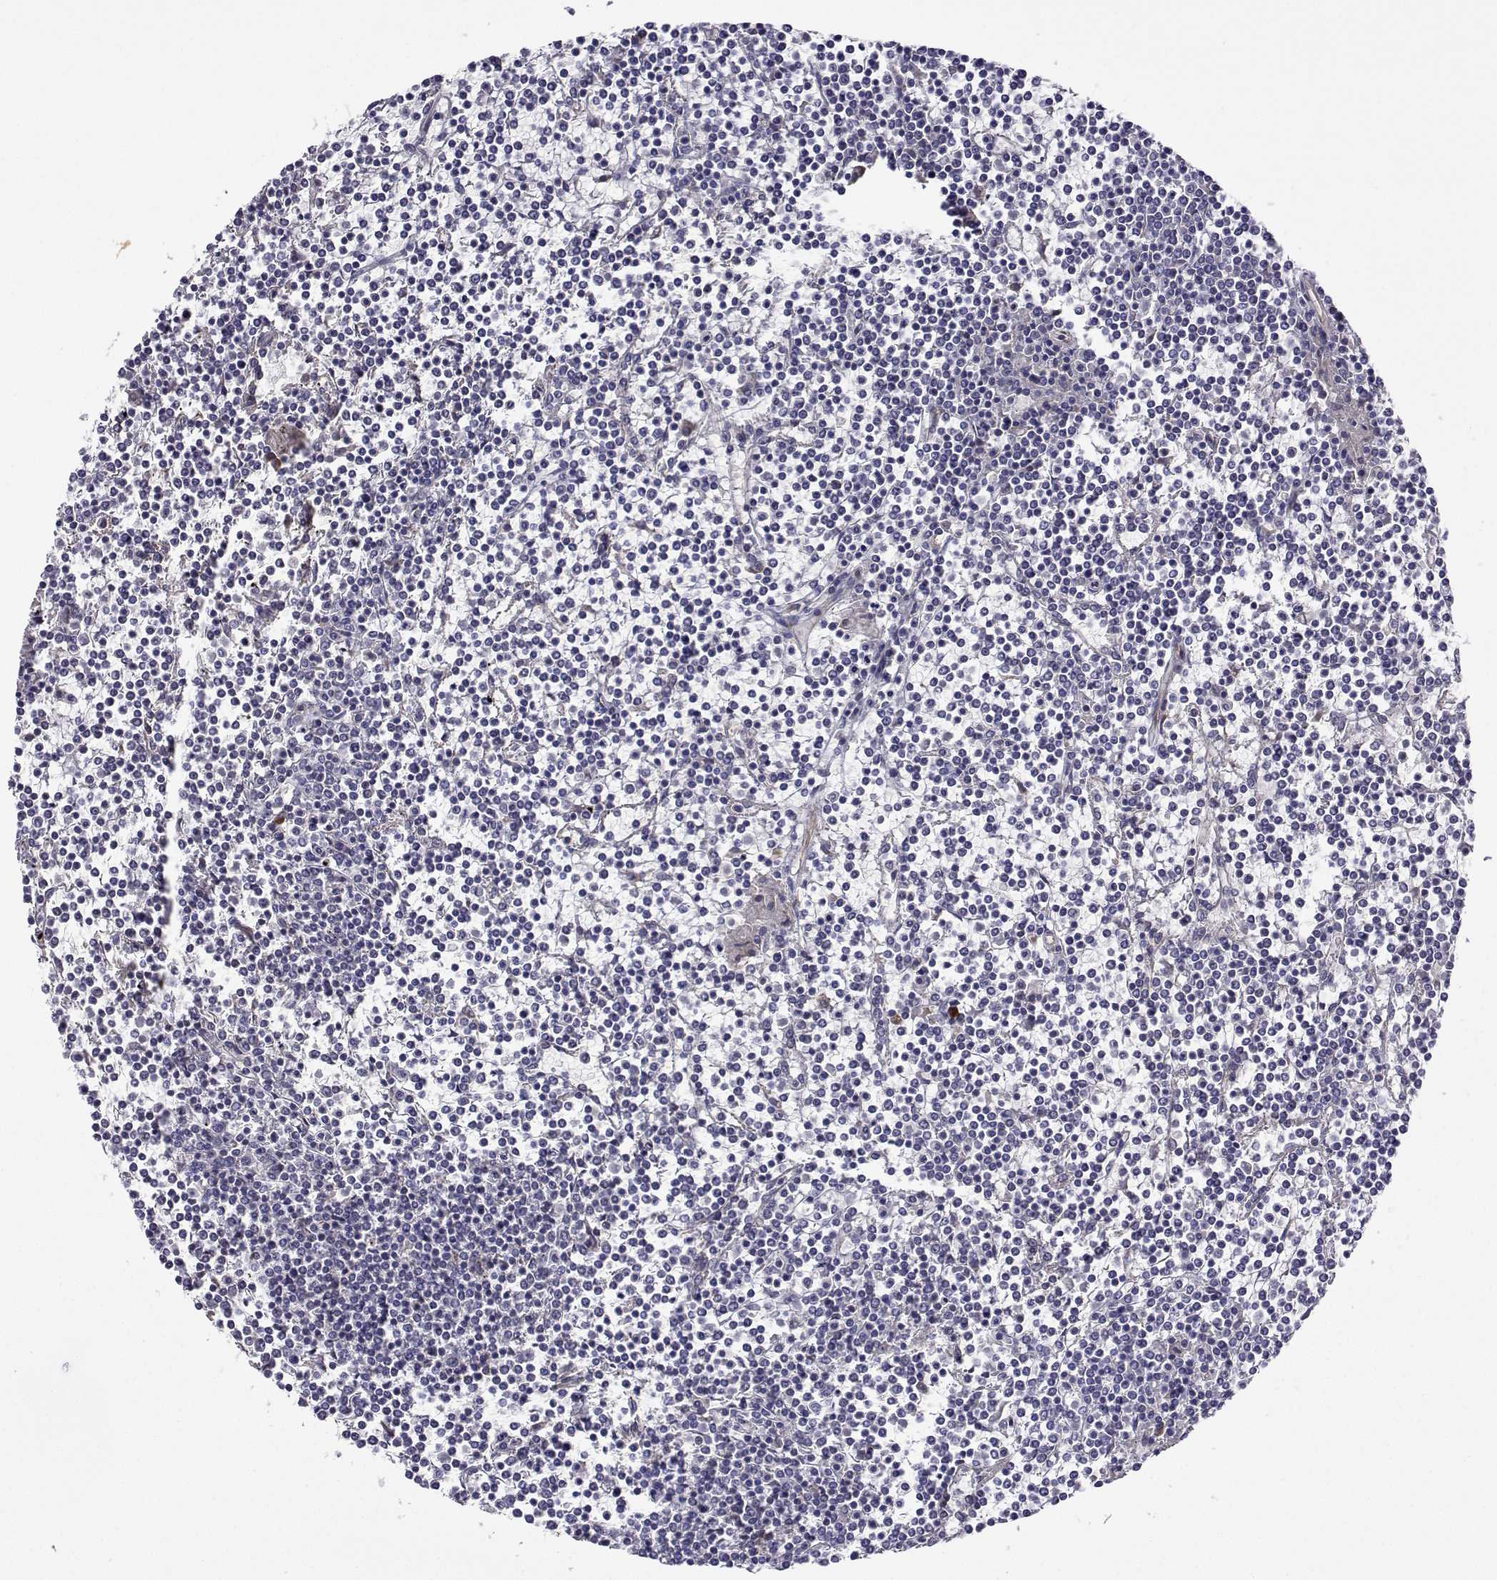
{"staining": {"intensity": "negative", "quantity": "none", "location": "none"}, "tissue": "lymphoma", "cell_type": "Tumor cells", "image_type": "cancer", "snomed": [{"axis": "morphology", "description": "Malignant lymphoma, non-Hodgkin's type, Low grade"}, {"axis": "topography", "description": "Spleen"}], "caption": "Tumor cells show no significant protein positivity in malignant lymphoma, non-Hodgkin's type (low-grade).", "gene": "PGRMC2", "patient": {"sex": "female", "age": 19}}